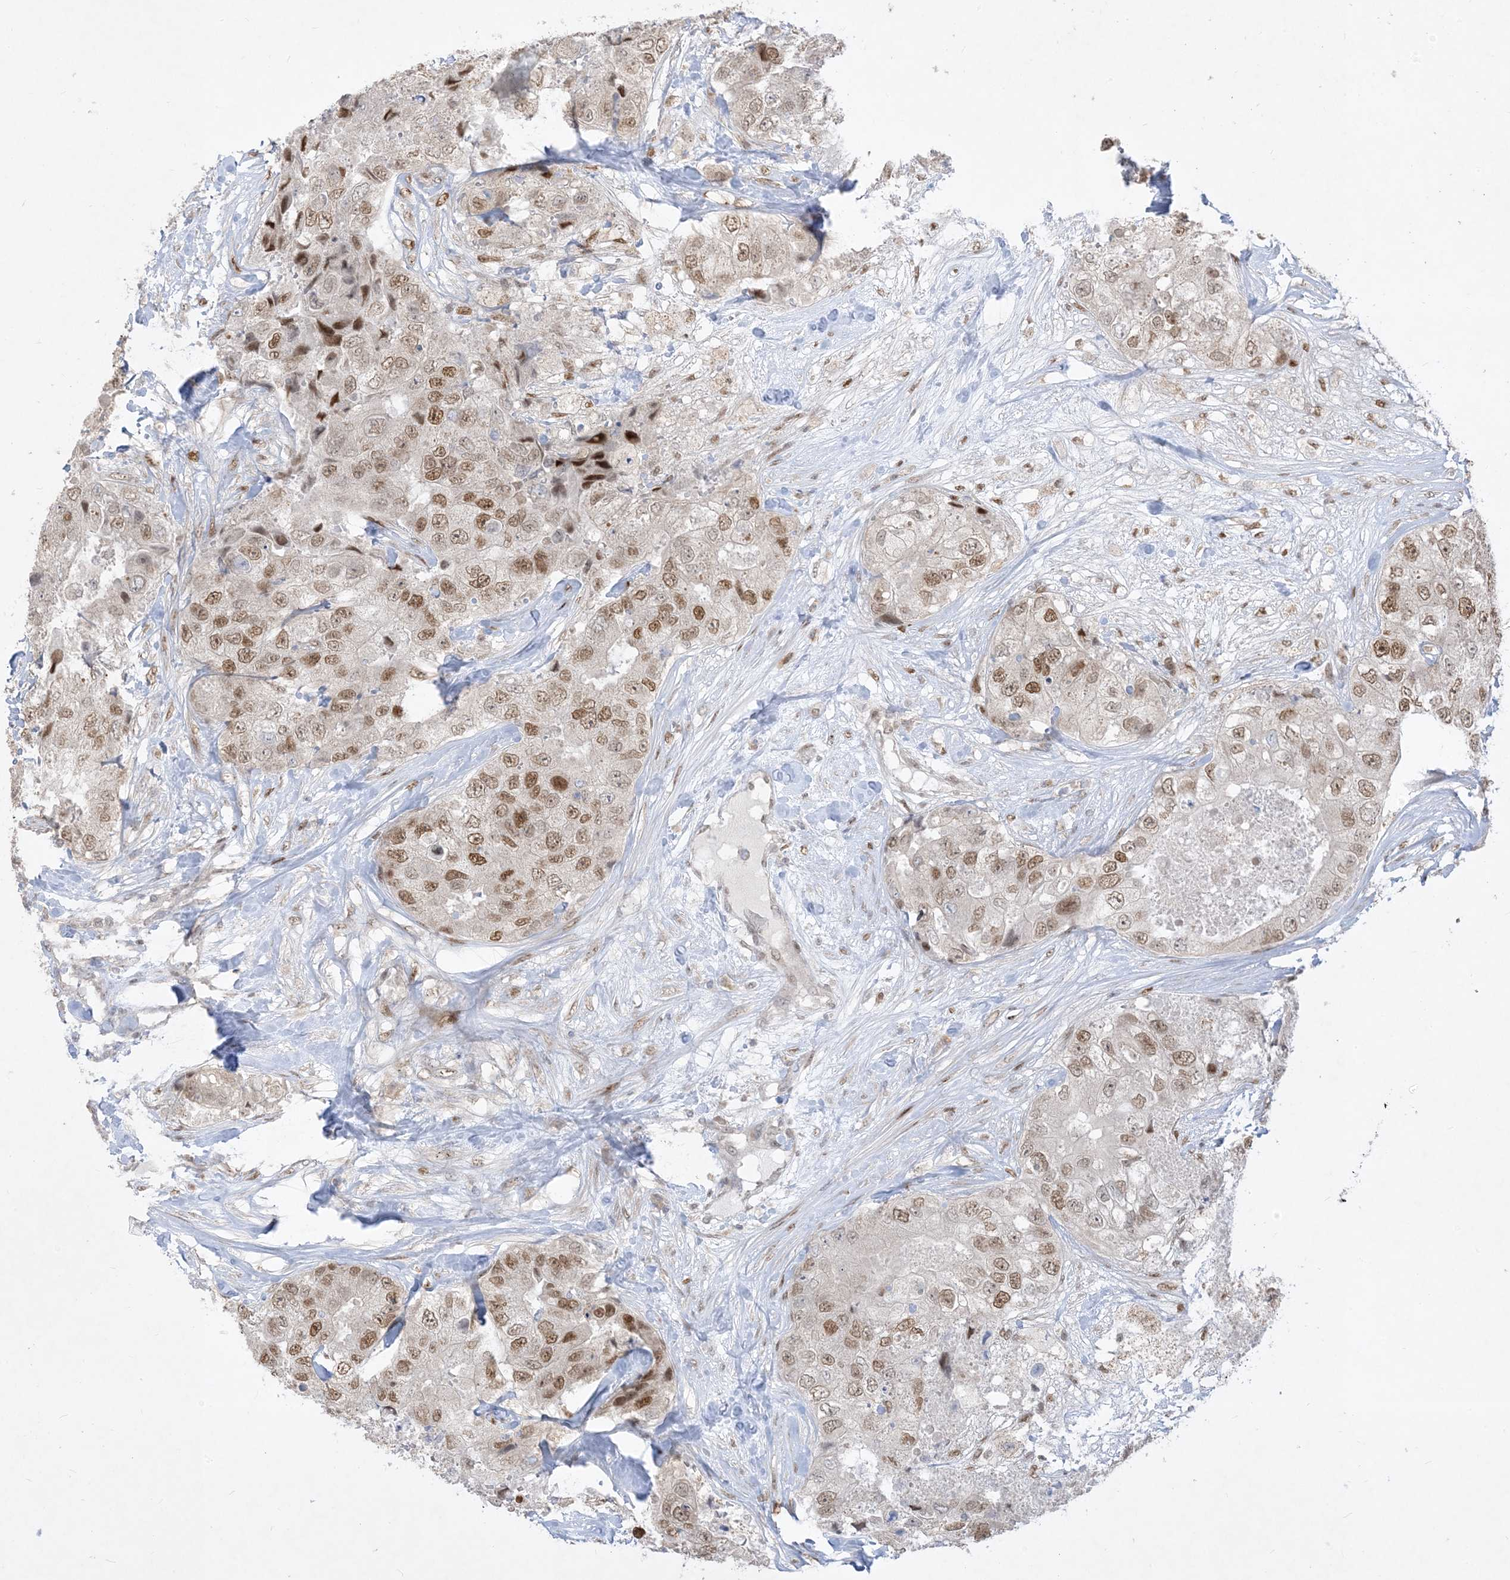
{"staining": {"intensity": "moderate", "quantity": ">75%", "location": "nuclear"}, "tissue": "breast cancer", "cell_type": "Tumor cells", "image_type": "cancer", "snomed": [{"axis": "morphology", "description": "Duct carcinoma"}, {"axis": "topography", "description": "Breast"}], "caption": "Breast cancer stained with DAB immunohistochemistry (IHC) shows medium levels of moderate nuclear expression in approximately >75% of tumor cells.", "gene": "BHLHE40", "patient": {"sex": "female", "age": 62}}